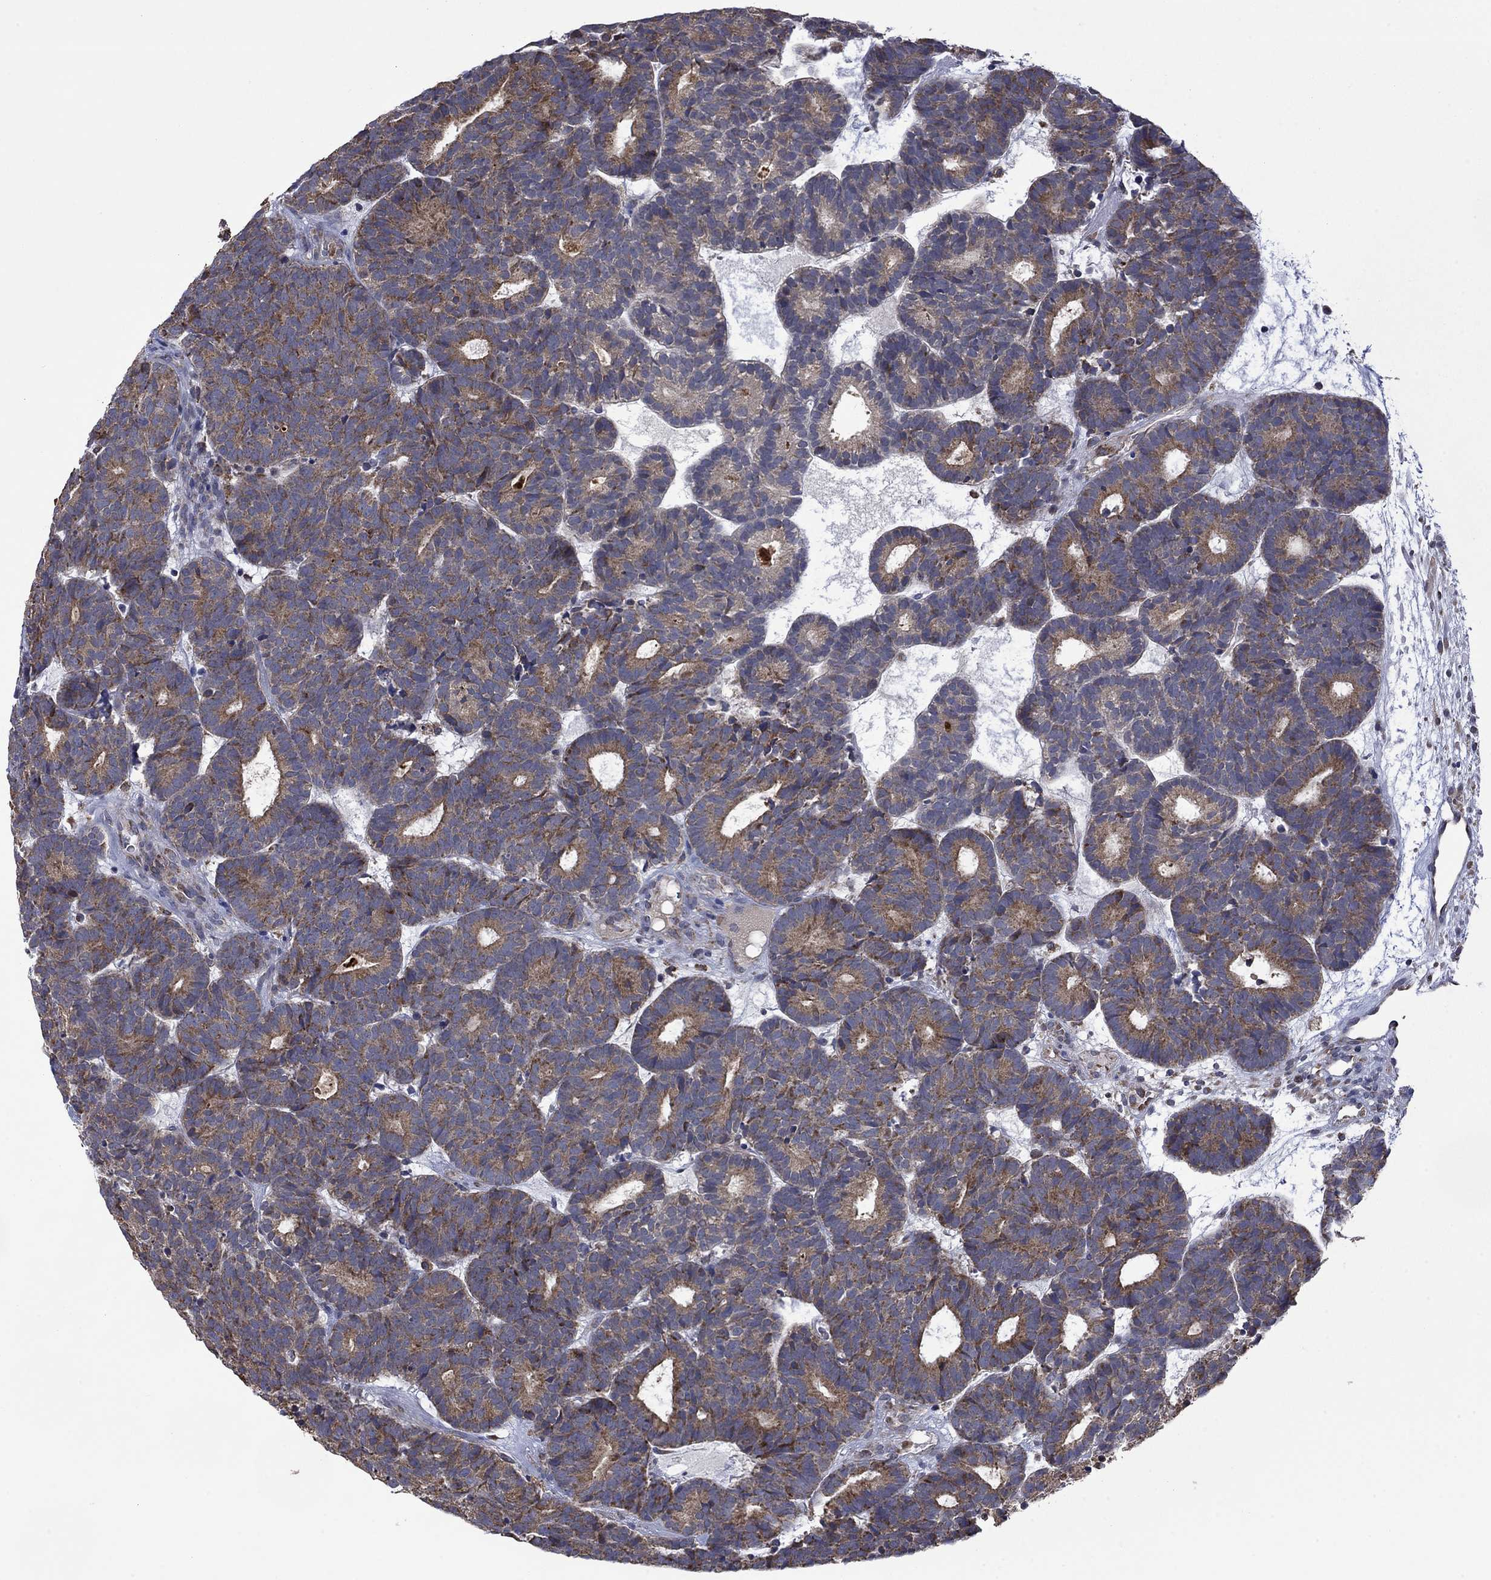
{"staining": {"intensity": "moderate", "quantity": ">75%", "location": "cytoplasmic/membranous"}, "tissue": "head and neck cancer", "cell_type": "Tumor cells", "image_type": "cancer", "snomed": [{"axis": "morphology", "description": "Adenocarcinoma, NOS"}, {"axis": "topography", "description": "Head-Neck"}], "caption": "Tumor cells demonstrate medium levels of moderate cytoplasmic/membranous expression in about >75% of cells in head and neck cancer (adenocarcinoma).", "gene": "FURIN", "patient": {"sex": "female", "age": 81}}